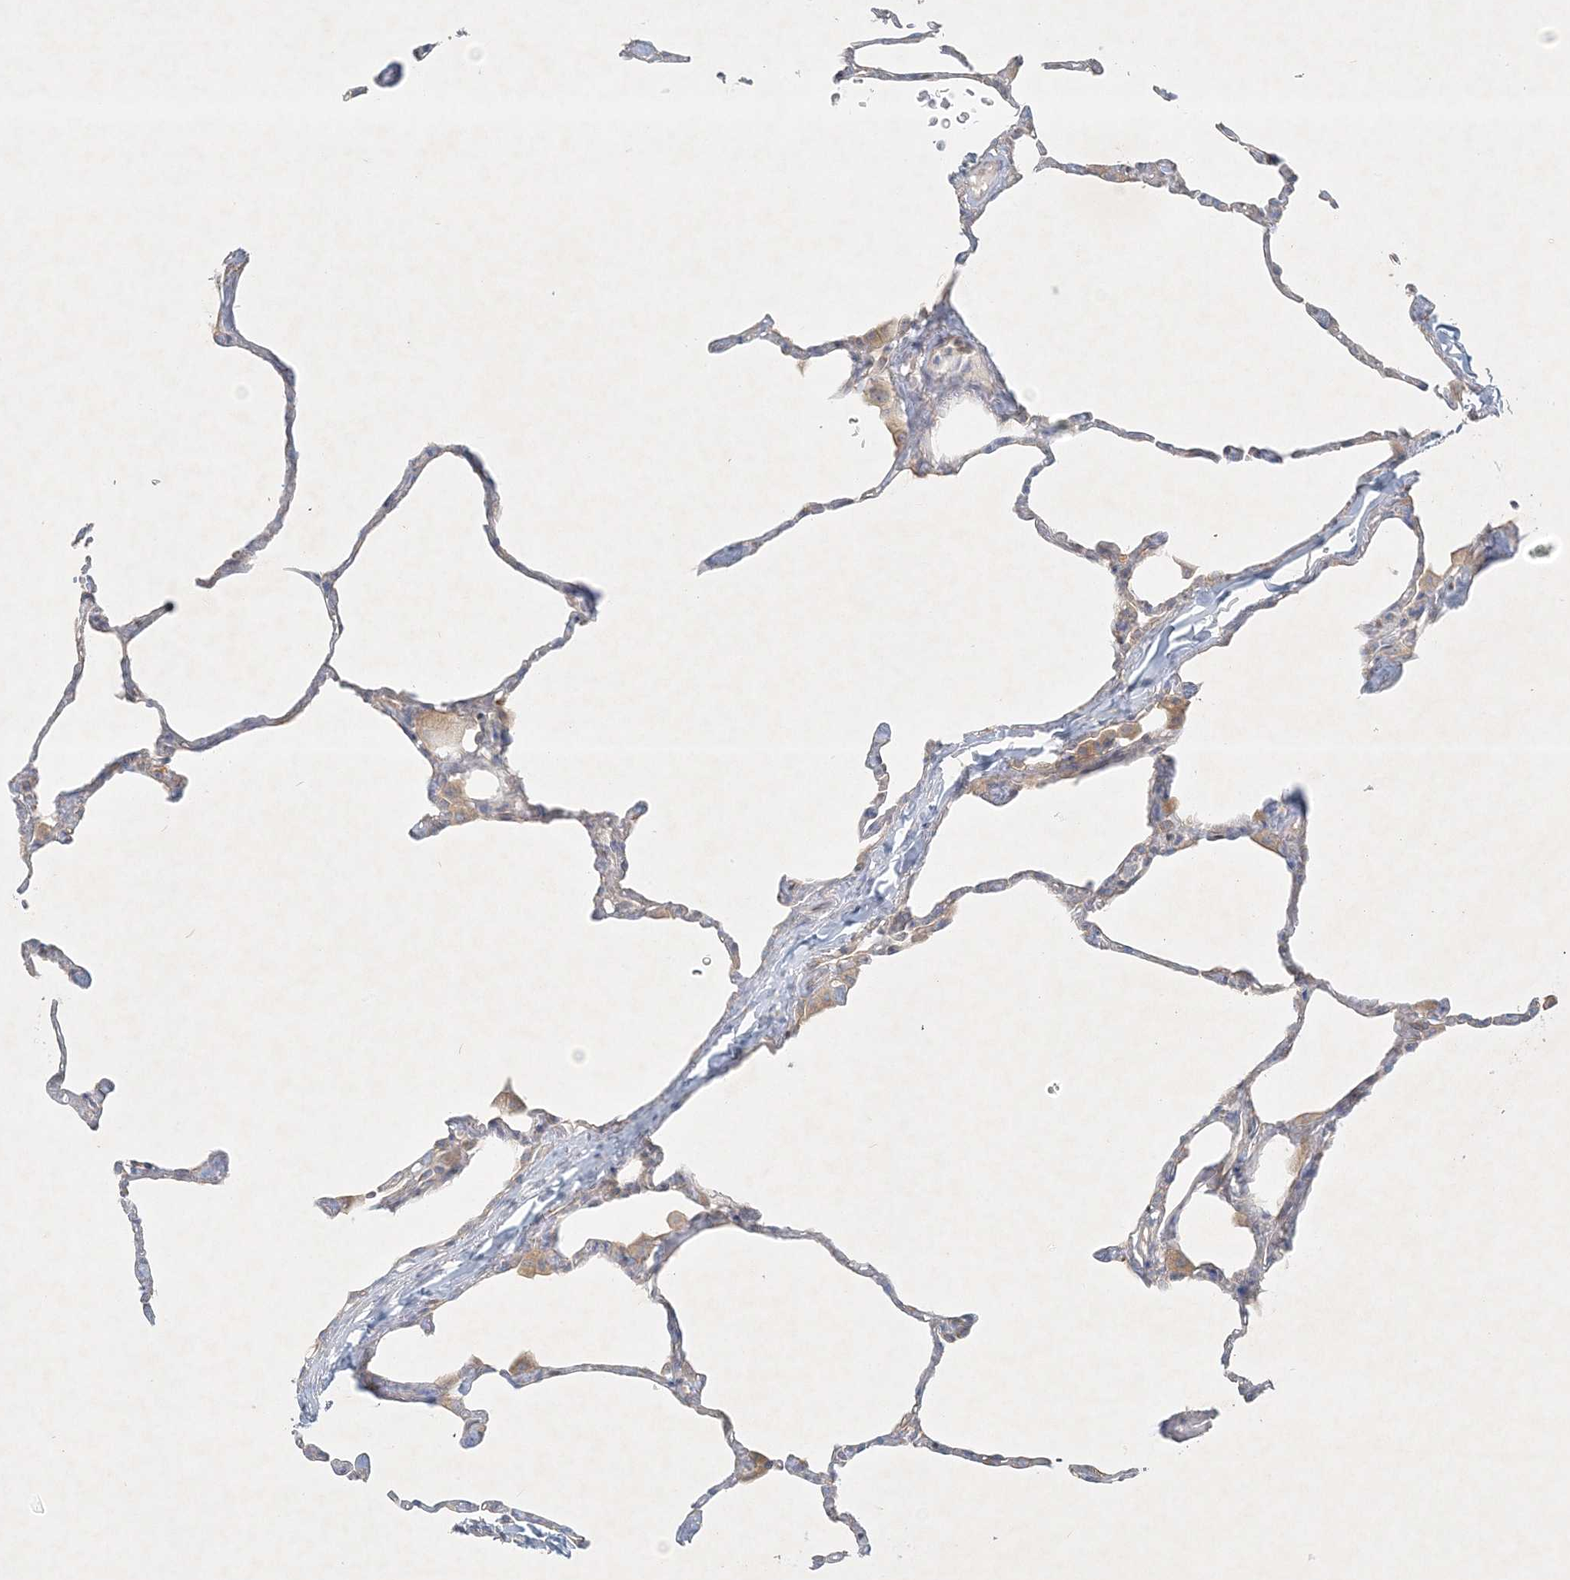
{"staining": {"intensity": "negative", "quantity": "none", "location": "none"}, "tissue": "lung", "cell_type": "Alveolar cells", "image_type": "normal", "snomed": [{"axis": "morphology", "description": "Normal tissue, NOS"}, {"axis": "topography", "description": "Lung"}], "caption": "Immunohistochemistry of normal lung shows no expression in alveolar cells. The staining is performed using DAB brown chromogen with nuclei counter-stained in using hematoxylin.", "gene": "STK11IP", "patient": {"sex": "male", "age": 65}}